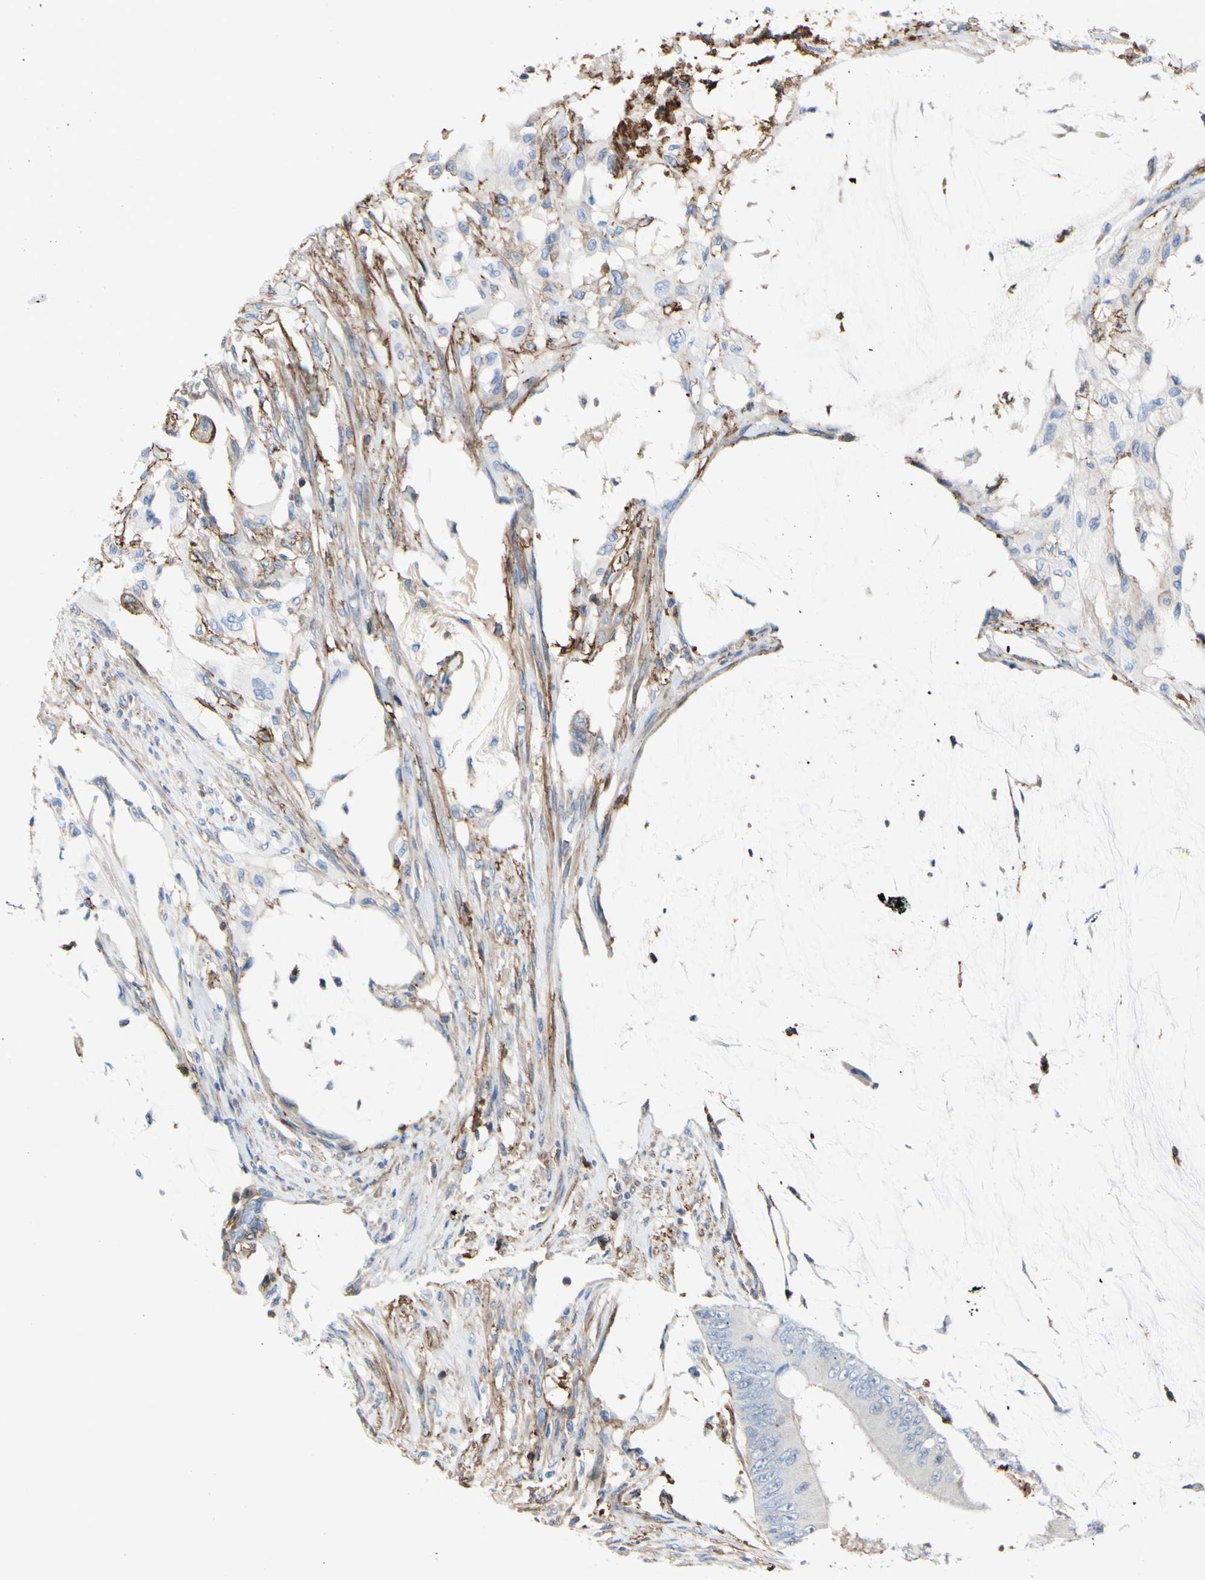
{"staining": {"intensity": "negative", "quantity": "none", "location": "none"}, "tissue": "colorectal cancer", "cell_type": "Tumor cells", "image_type": "cancer", "snomed": [{"axis": "morphology", "description": "Adenocarcinoma, NOS"}, {"axis": "topography", "description": "Rectum"}], "caption": "Immunohistochemistry histopathology image of neoplastic tissue: human colorectal cancer stained with DAB shows no significant protein expression in tumor cells.", "gene": "ANXA6", "patient": {"sex": "female", "age": 77}}